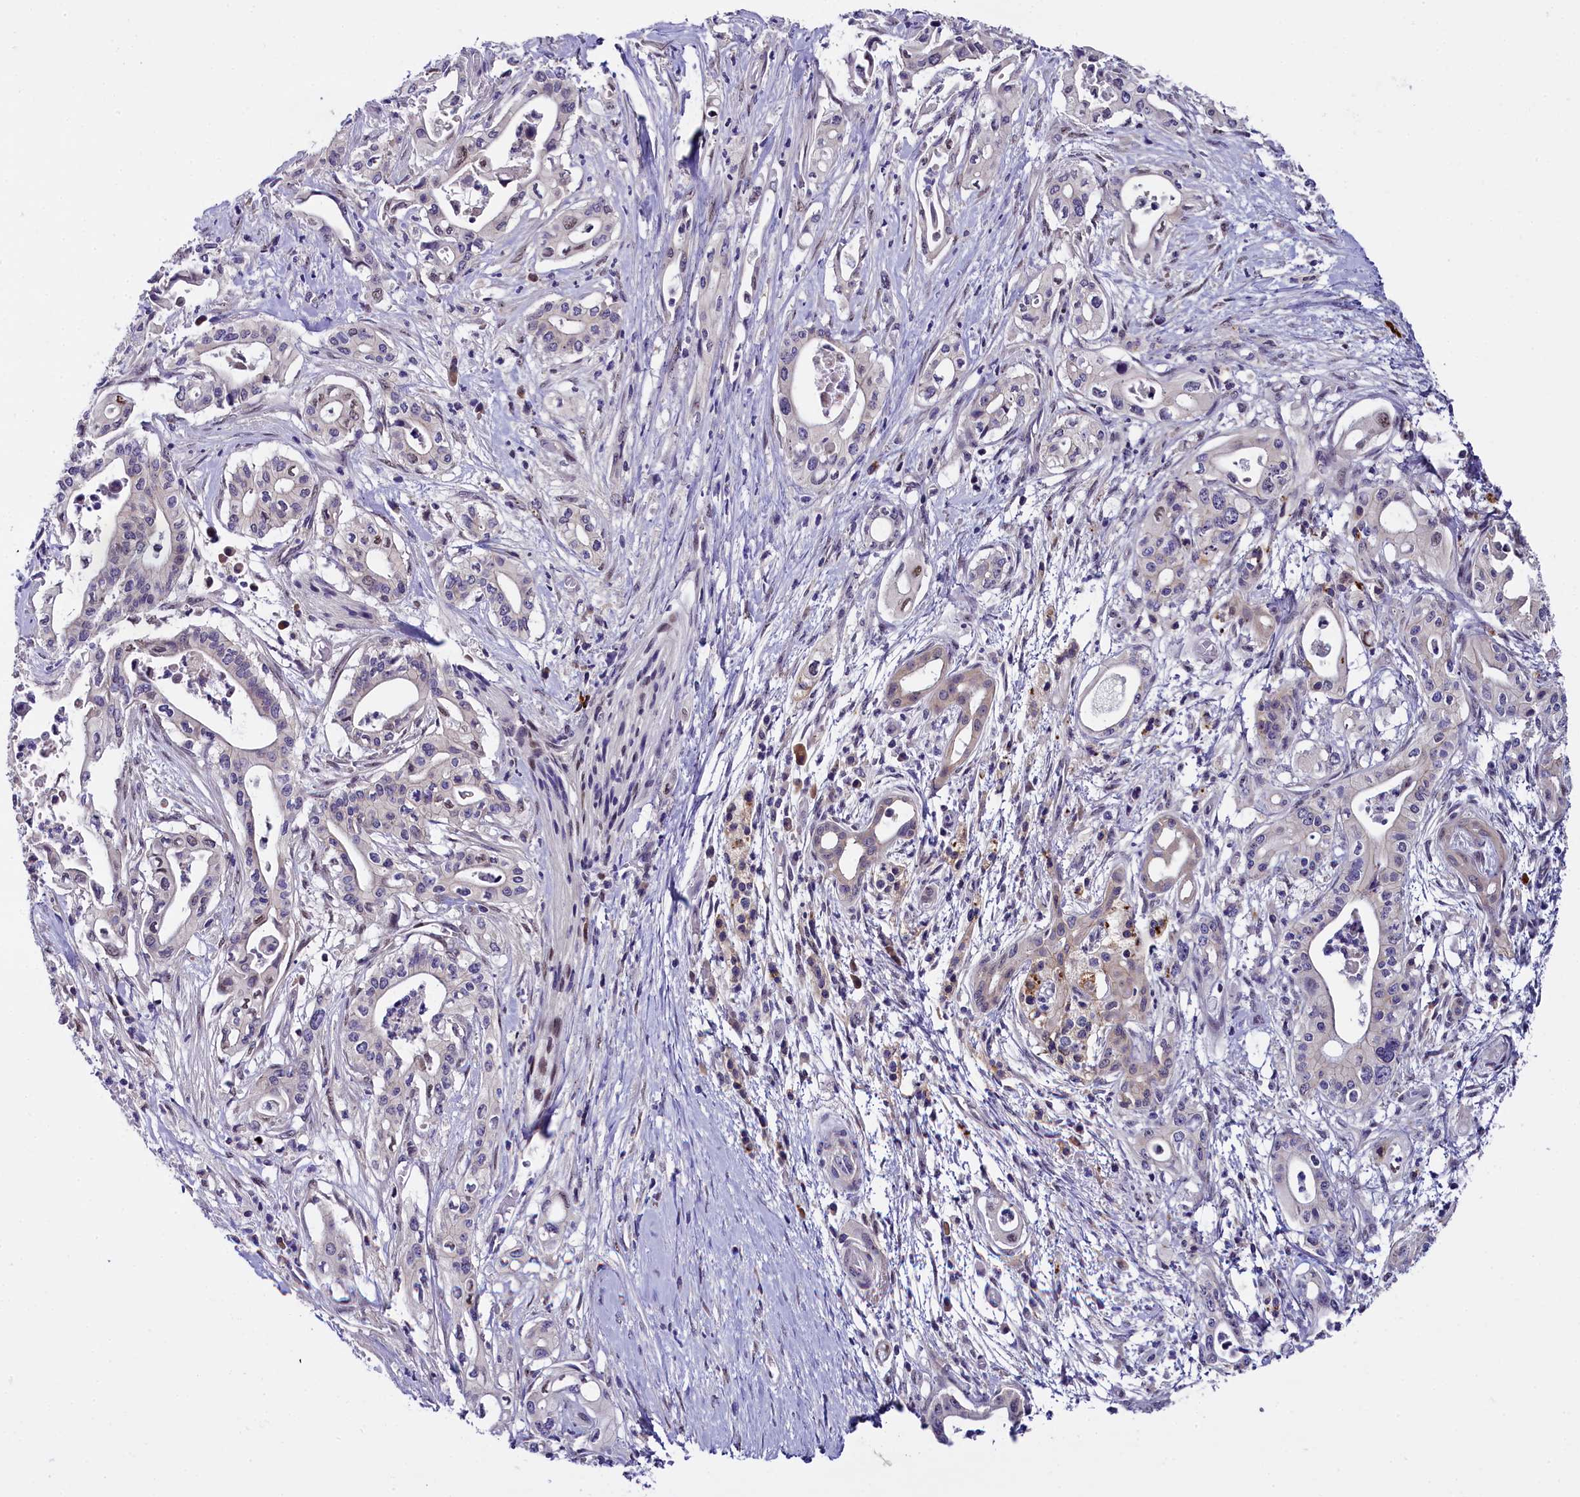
{"staining": {"intensity": "negative", "quantity": "none", "location": "none"}, "tissue": "pancreatic cancer", "cell_type": "Tumor cells", "image_type": "cancer", "snomed": [{"axis": "morphology", "description": "Adenocarcinoma, NOS"}, {"axis": "topography", "description": "Pancreas"}], "caption": "Immunohistochemical staining of pancreatic cancer shows no significant expression in tumor cells.", "gene": "ENKD1", "patient": {"sex": "female", "age": 77}}